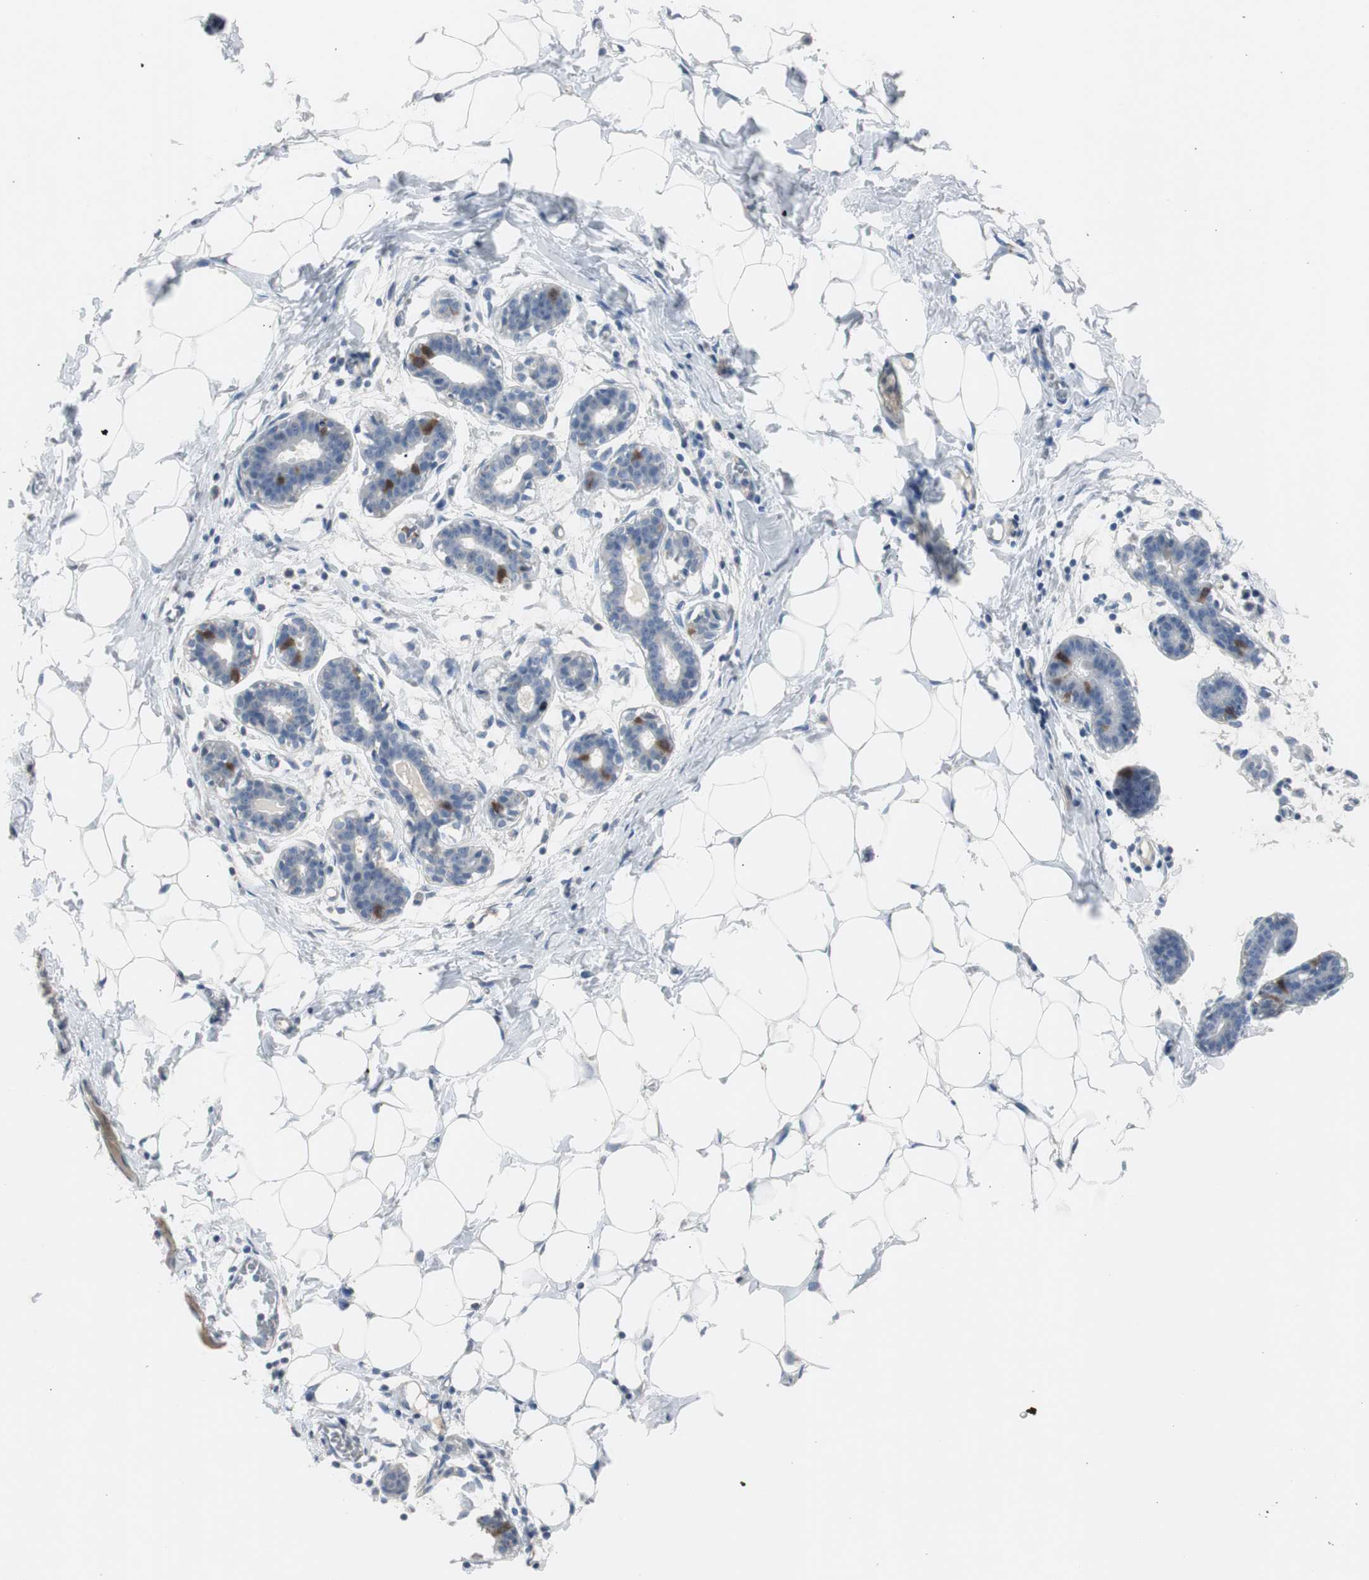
{"staining": {"intensity": "negative", "quantity": "none", "location": "none"}, "tissue": "breast", "cell_type": "Adipocytes", "image_type": "normal", "snomed": [{"axis": "morphology", "description": "Normal tissue, NOS"}, {"axis": "topography", "description": "Breast"}], "caption": "A high-resolution photomicrograph shows immunohistochemistry staining of unremarkable breast, which demonstrates no significant positivity in adipocytes. (DAB immunohistochemistry with hematoxylin counter stain).", "gene": "TK1", "patient": {"sex": "female", "age": 27}}